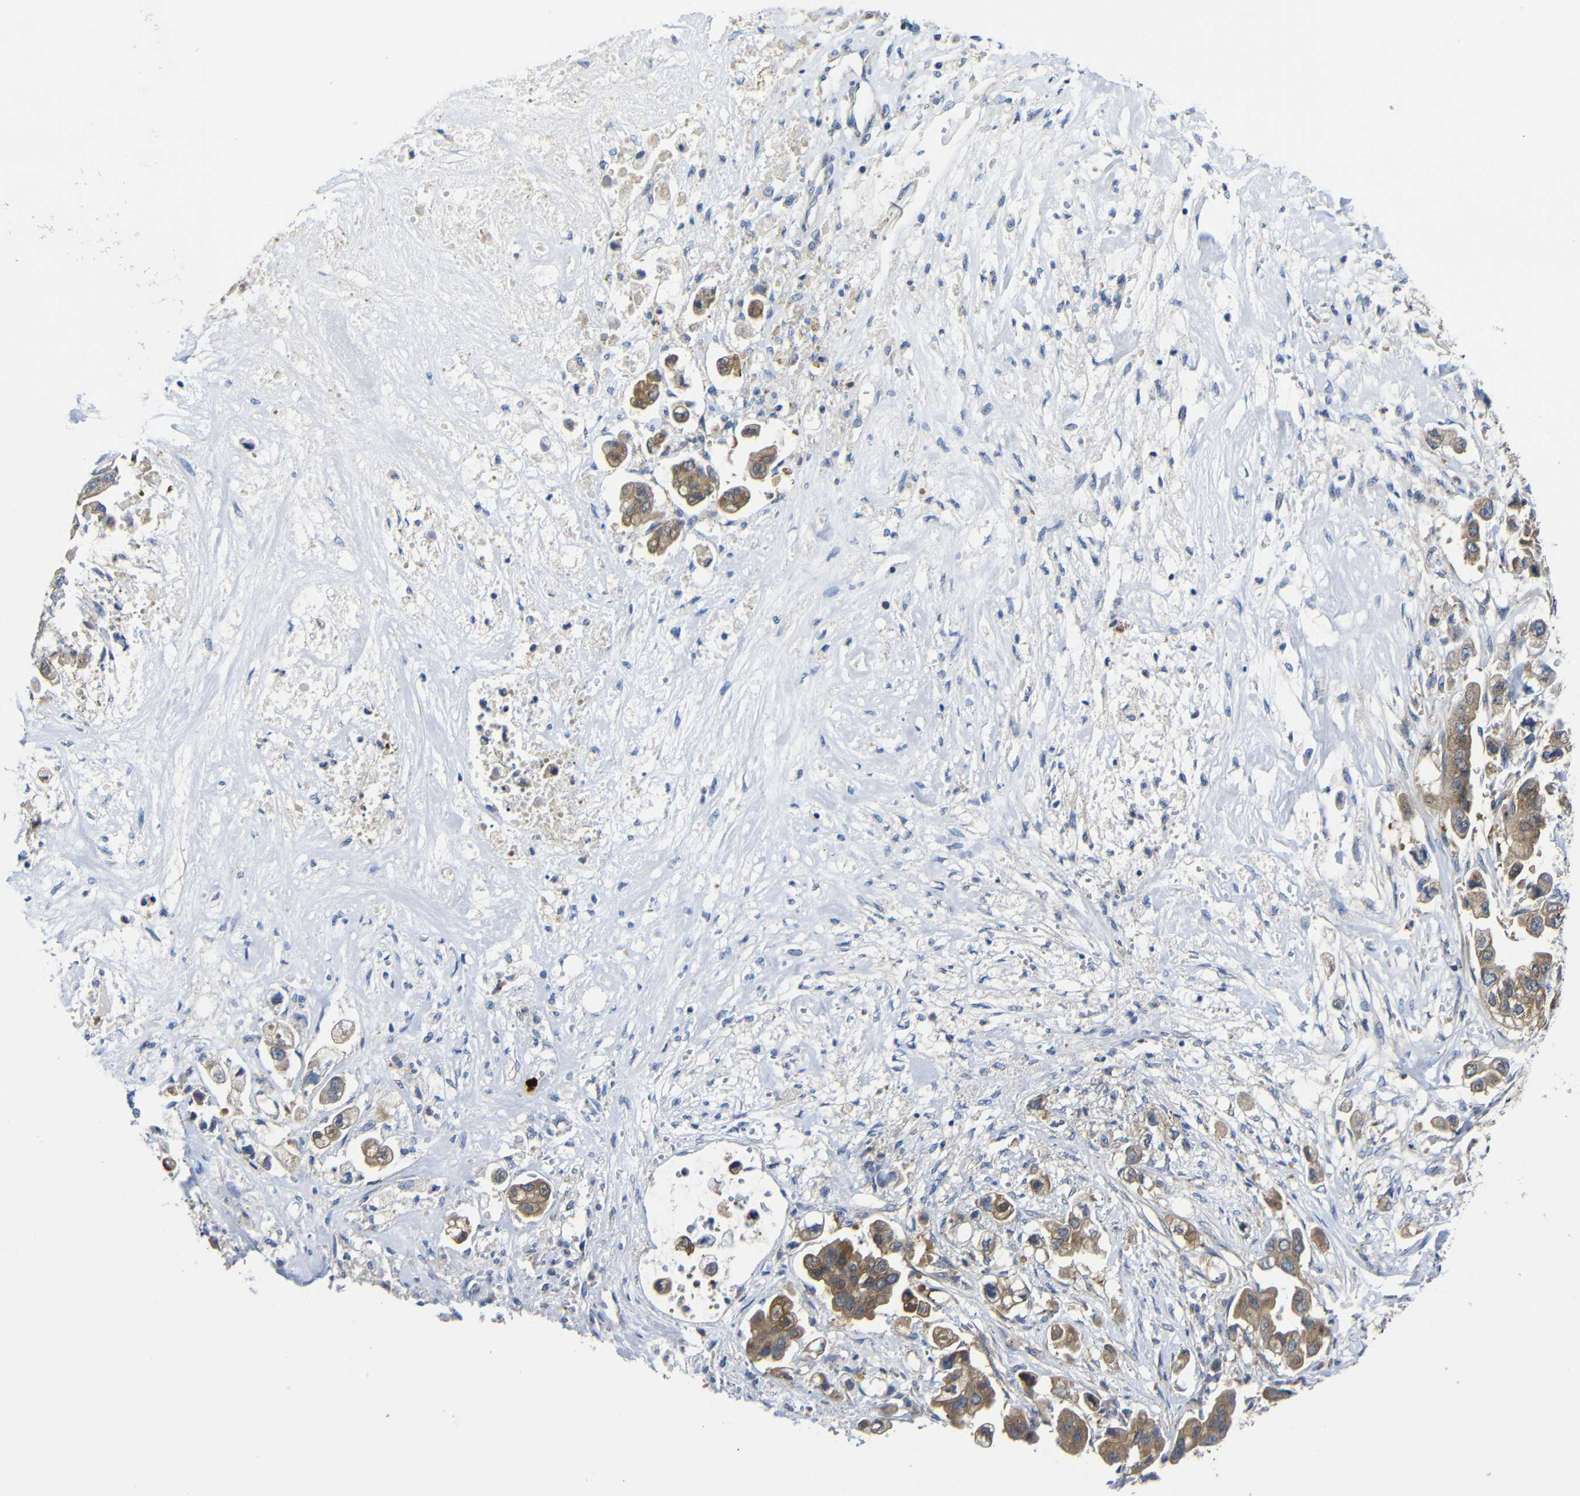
{"staining": {"intensity": "moderate", "quantity": ">75%", "location": "cytoplasmic/membranous"}, "tissue": "stomach cancer", "cell_type": "Tumor cells", "image_type": "cancer", "snomed": [{"axis": "morphology", "description": "Adenocarcinoma, NOS"}, {"axis": "topography", "description": "Stomach"}], "caption": "IHC image of stomach adenocarcinoma stained for a protein (brown), which shows medium levels of moderate cytoplasmic/membranous expression in approximately >75% of tumor cells.", "gene": "DDRGK1", "patient": {"sex": "male", "age": 62}}